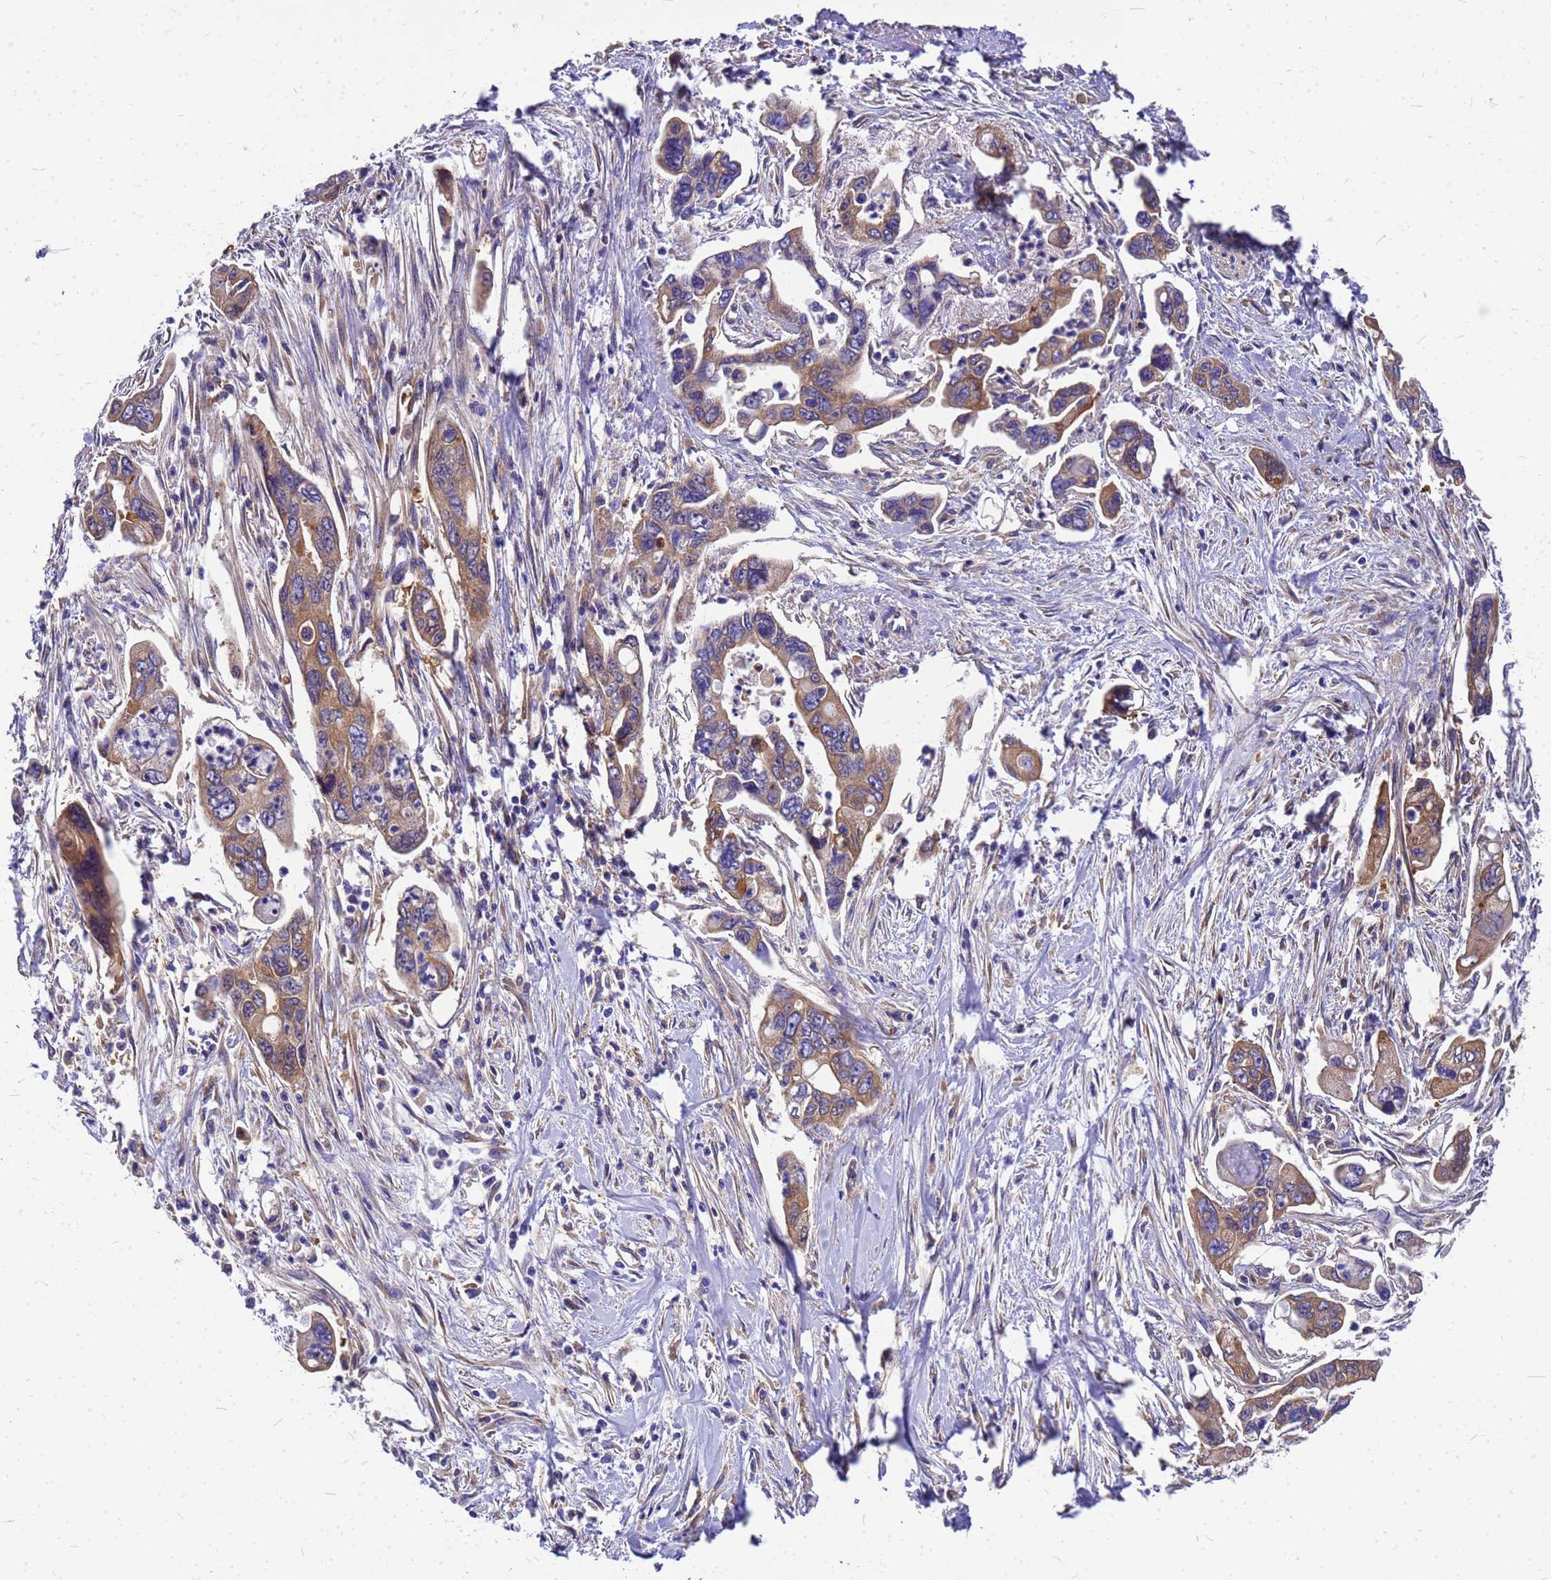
{"staining": {"intensity": "moderate", "quantity": ">75%", "location": "cytoplasmic/membranous"}, "tissue": "pancreatic cancer", "cell_type": "Tumor cells", "image_type": "cancer", "snomed": [{"axis": "morphology", "description": "Adenocarcinoma, NOS"}, {"axis": "topography", "description": "Pancreas"}], "caption": "Immunohistochemical staining of human pancreatic cancer exhibits medium levels of moderate cytoplasmic/membranous staining in approximately >75% of tumor cells.", "gene": "GID4", "patient": {"sex": "male", "age": 70}}